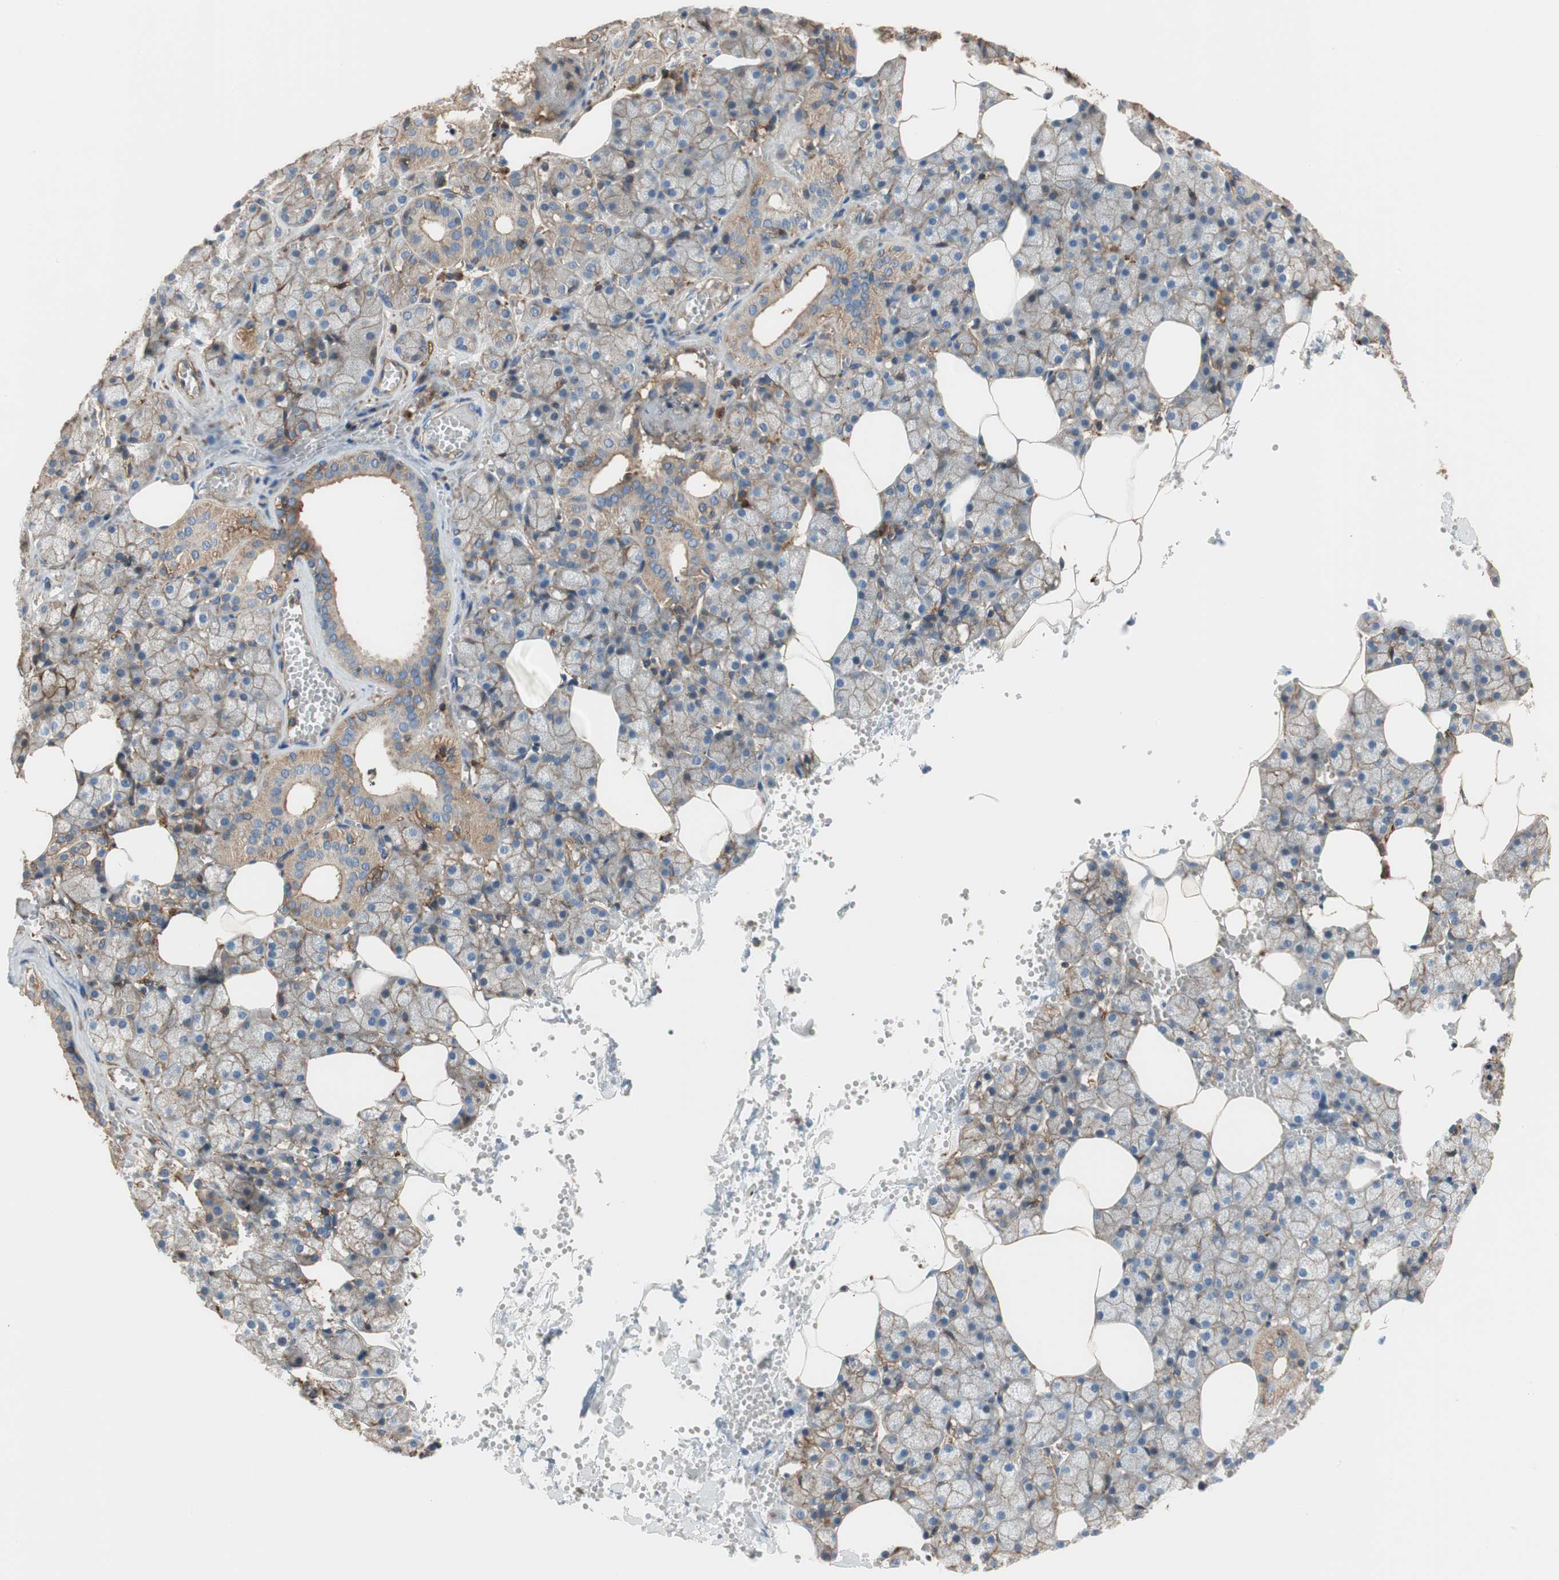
{"staining": {"intensity": "moderate", "quantity": ">75%", "location": "cytoplasmic/membranous"}, "tissue": "salivary gland", "cell_type": "Glandular cells", "image_type": "normal", "snomed": [{"axis": "morphology", "description": "Normal tissue, NOS"}, {"axis": "topography", "description": "Salivary gland"}], "caption": "The photomicrograph shows immunohistochemical staining of benign salivary gland. There is moderate cytoplasmic/membranous staining is present in approximately >75% of glandular cells. The protein is stained brown, and the nuclei are stained in blue (DAB IHC with brightfield microscopy, high magnification).", "gene": "IL1RL1", "patient": {"sex": "male", "age": 62}}